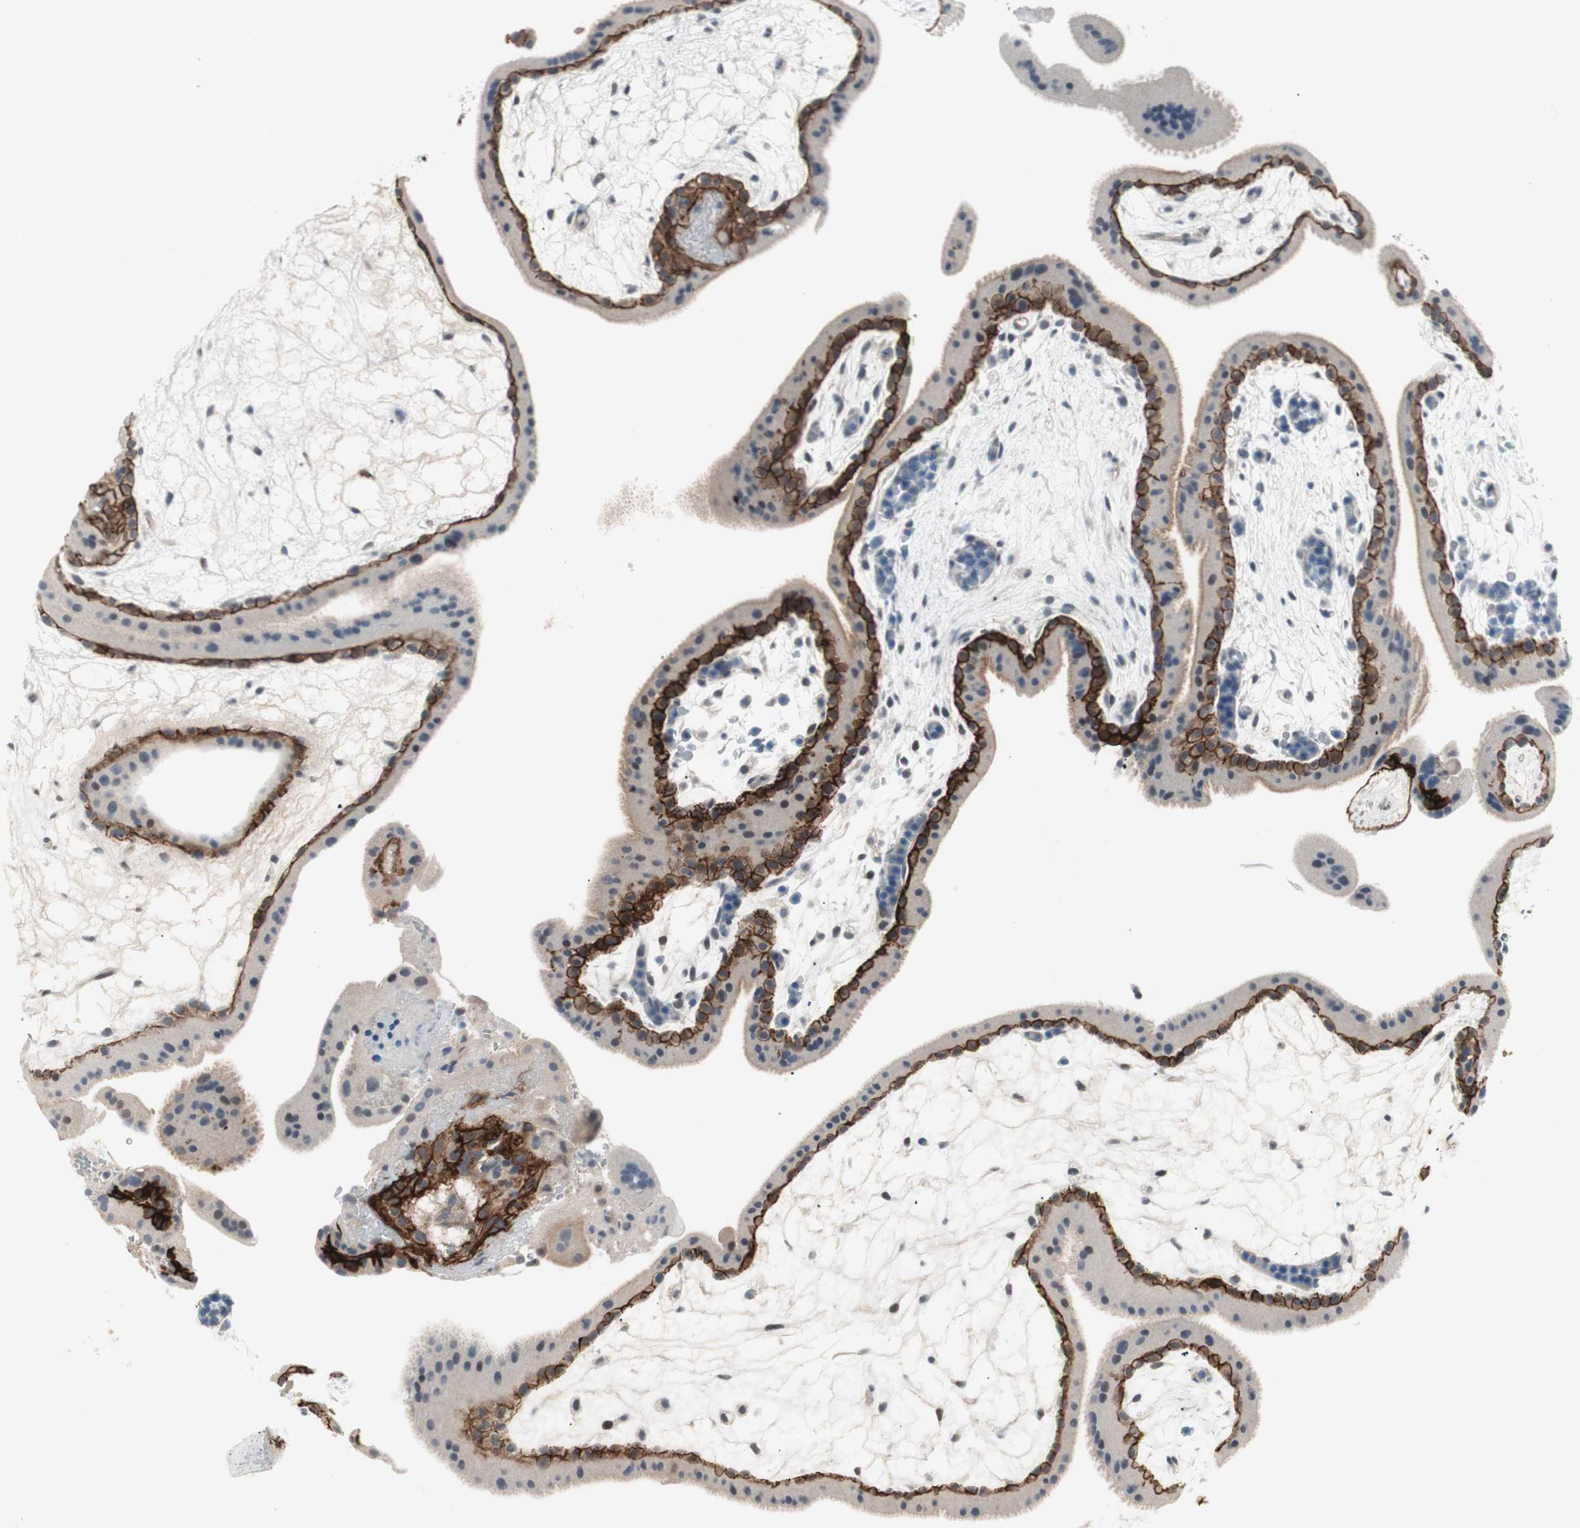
{"staining": {"intensity": "strong", "quantity": "25%-75%", "location": "cytoplasmic/membranous"}, "tissue": "placenta", "cell_type": "Trophoblastic cells", "image_type": "normal", "snomed": [{"axis": "morphology", "description": "Normal tissue, NOS"}, {"axis": "topography", "description": "Placenta"}], "caption": "This micrograph shows IHC staining of unremarkable human placenta, with high strong cytoplasmic/membranous staining in approximately 25%-75% of trophoblastic cells.", "gene": "ITGB4", "patient": {"sex": "female", "age": 19}}